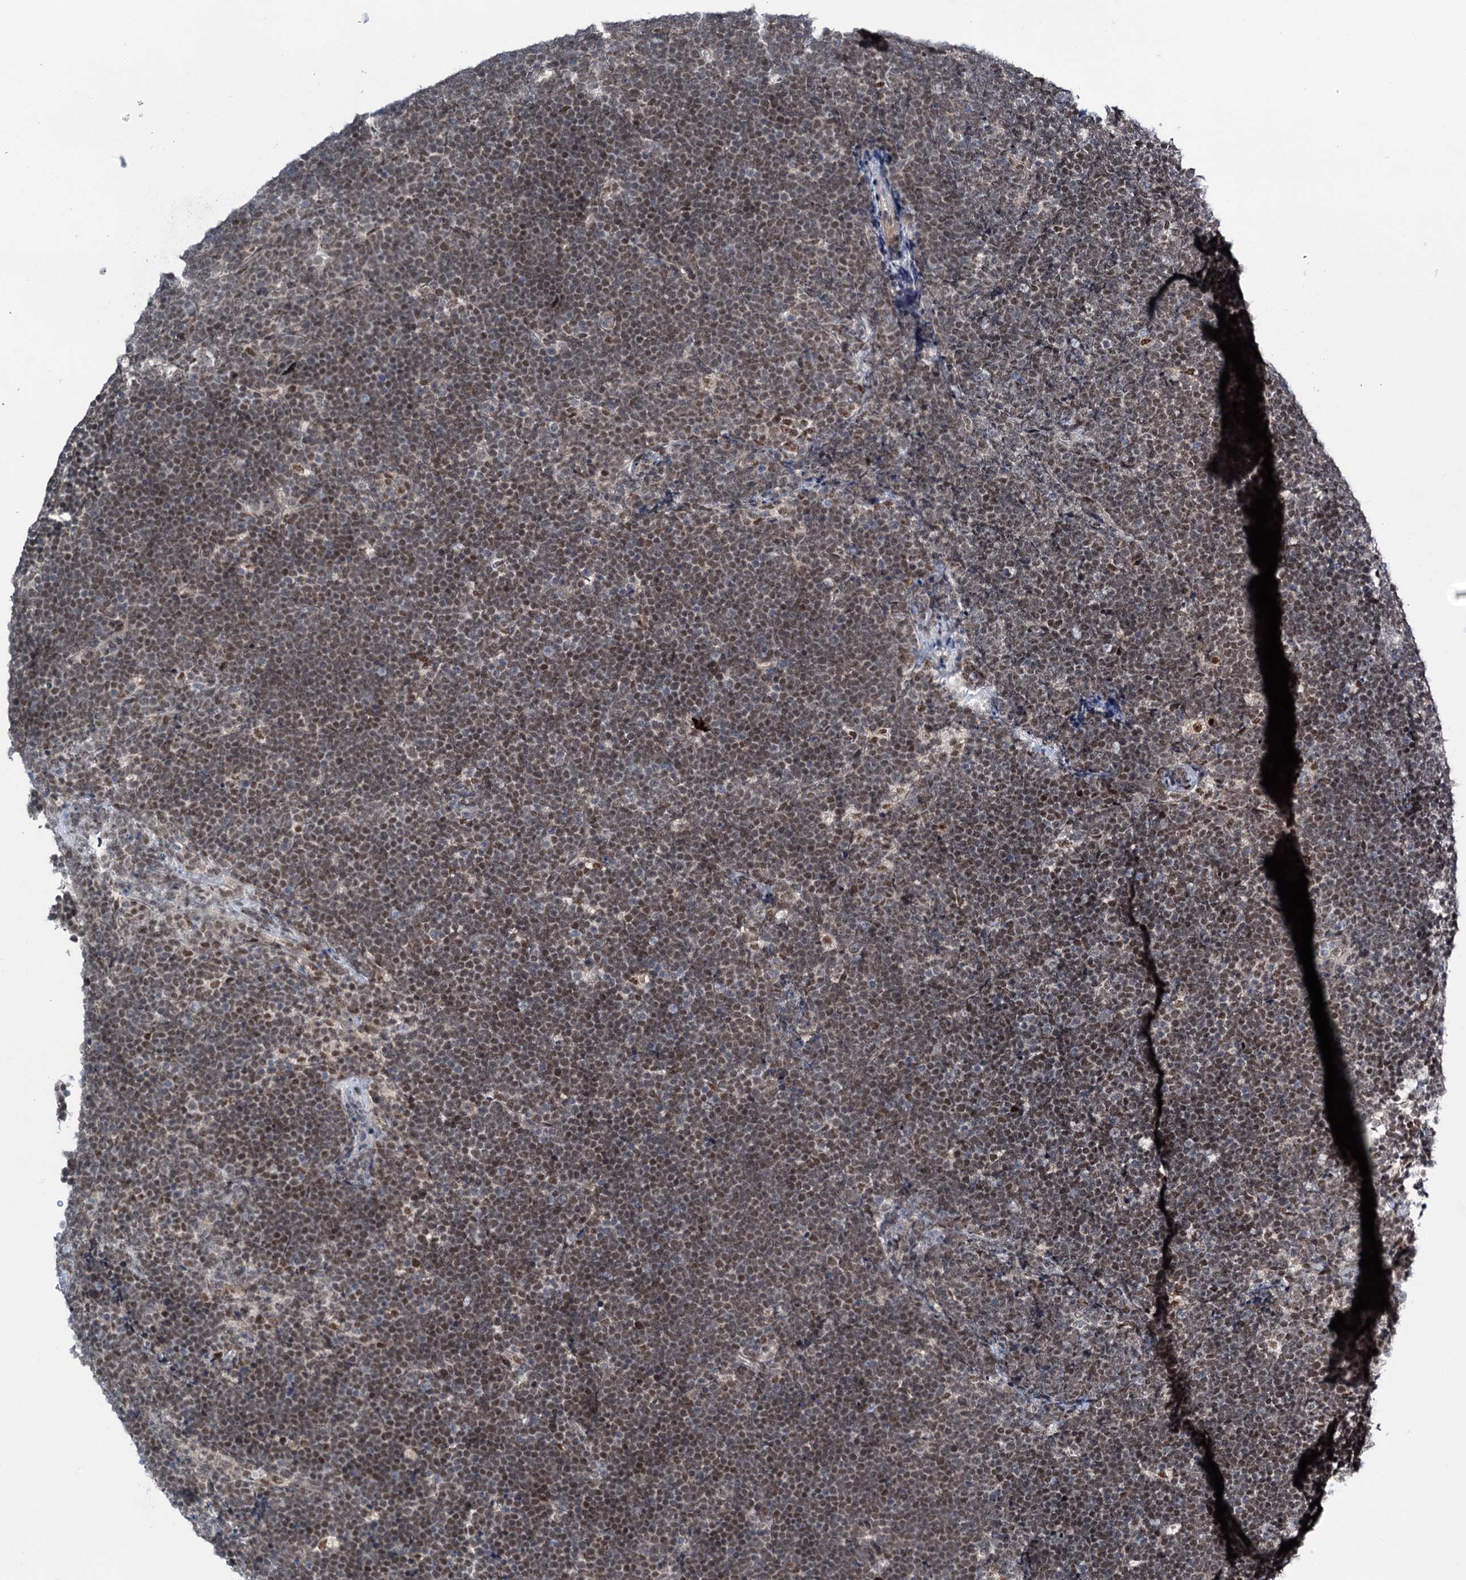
{"staining": {"intensity": "weak", "quantity": ">75%", "location": "nuclear"}, "tissue": "lymphoma", "cell_type": "Tumor cells", "image_type": "cancer", "snomed": [{"axis": "morphology", "description": "Malignant lymphoma, non-Hodgkin's type, High grade"}, {"axis": "topography", "description": "Lymph node"}], "caption": "Tumor cells demonstrate low levels of weak nuclear staining in about >75% of cells in human malignant lymphoma, non-Hodgkin's type (high-grade). (DAB = brown stain, brightfield microscopy at high magnification).", "gene": "DCUN1D4", "patient": {"sex": "male", "age": 13}}